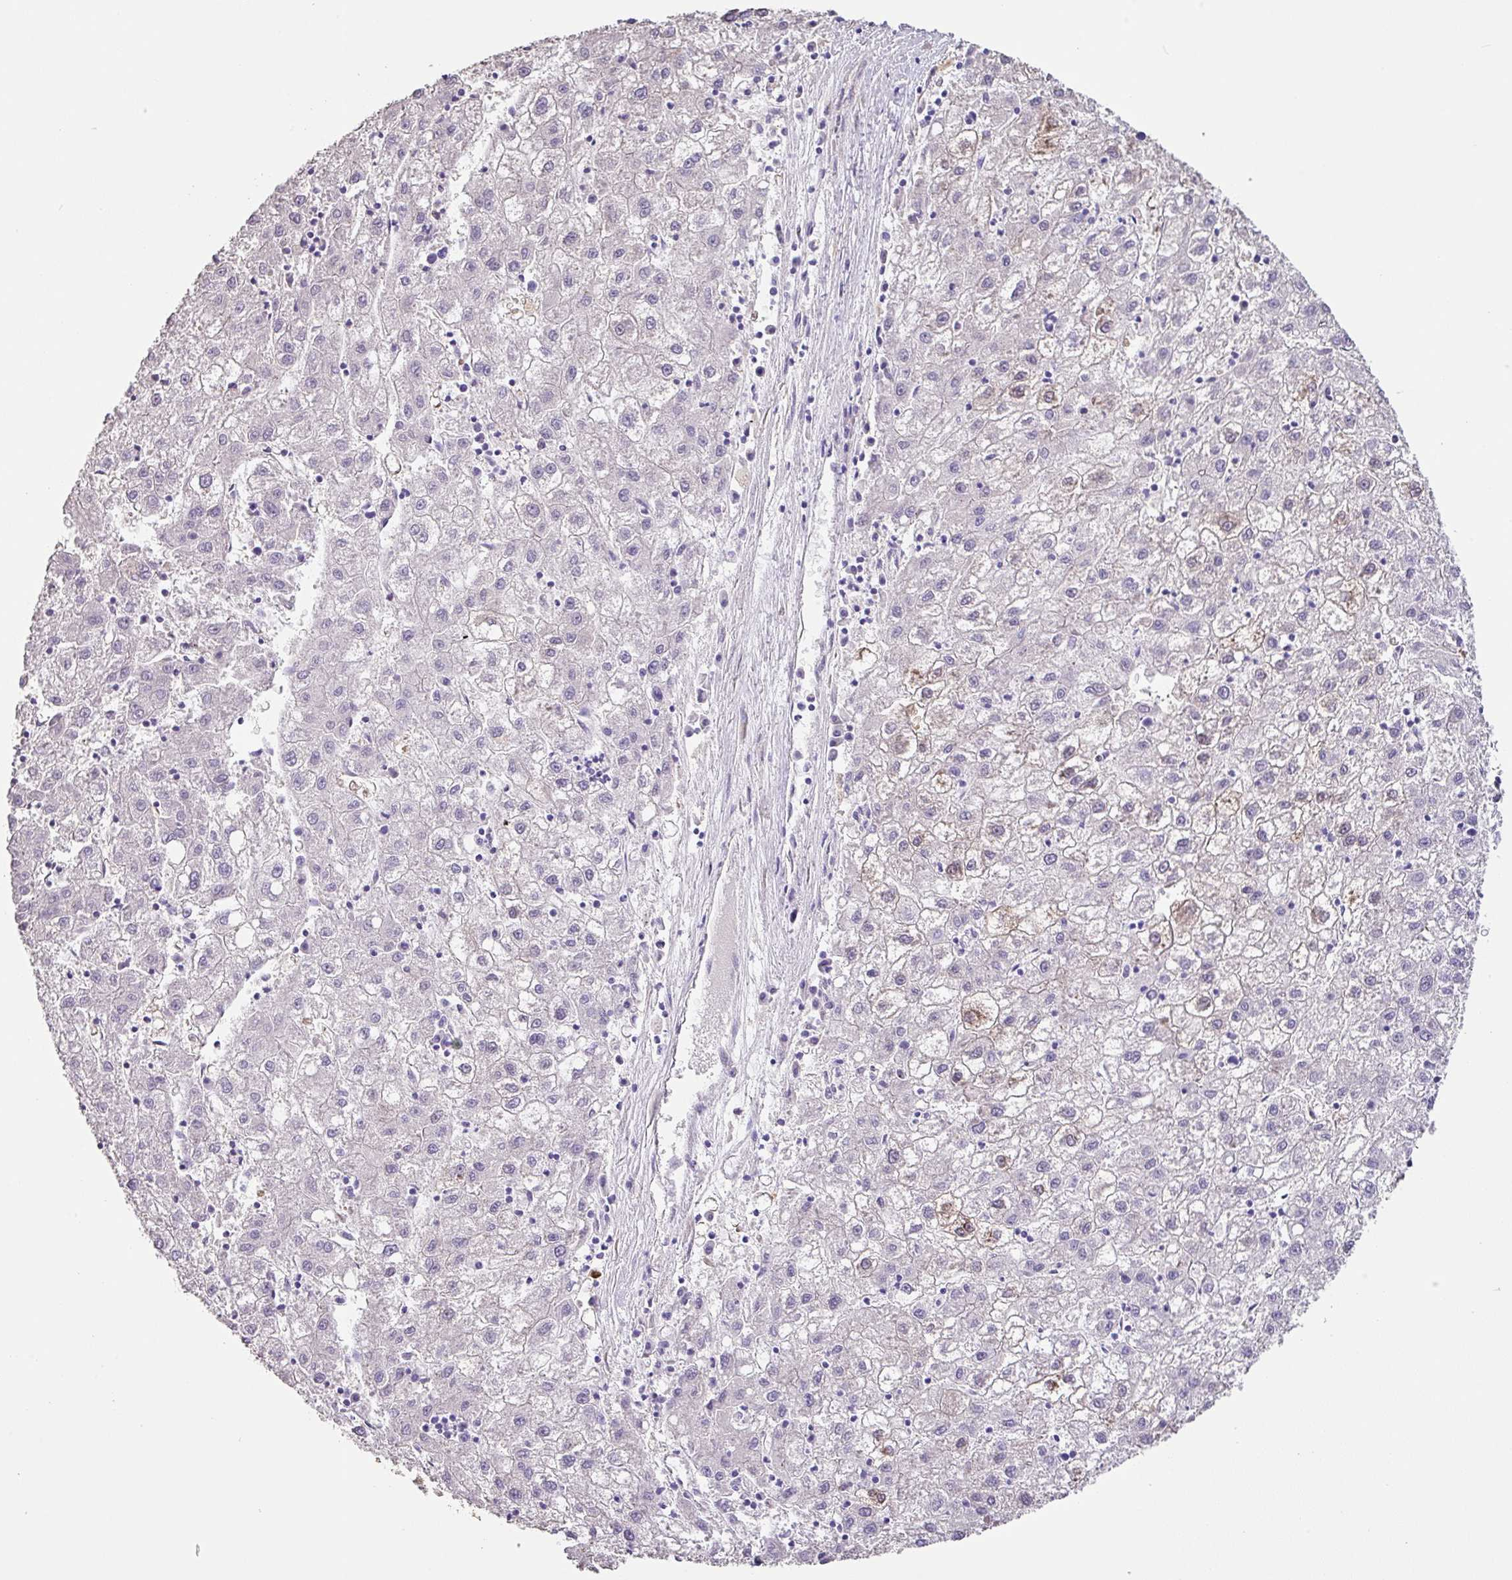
{"staining": {"intensity": "negative", "quantity": "none", "location": "none"}, "tissue": "liver cancer", "cell_type": "Tumor cells", "image_type": "cancer", "snomed": [{"axis": "morphology", "description": "Carcinoma, Hepatocellular, NOS"}, {"axis": "topography", "description": "Liver"}], "caption": "Tumor cells show no significant expression in liver cancer (hepatocellular carcinoma).", "gene": "ZG16", "patient": {"sex": "male", "age": 72}}